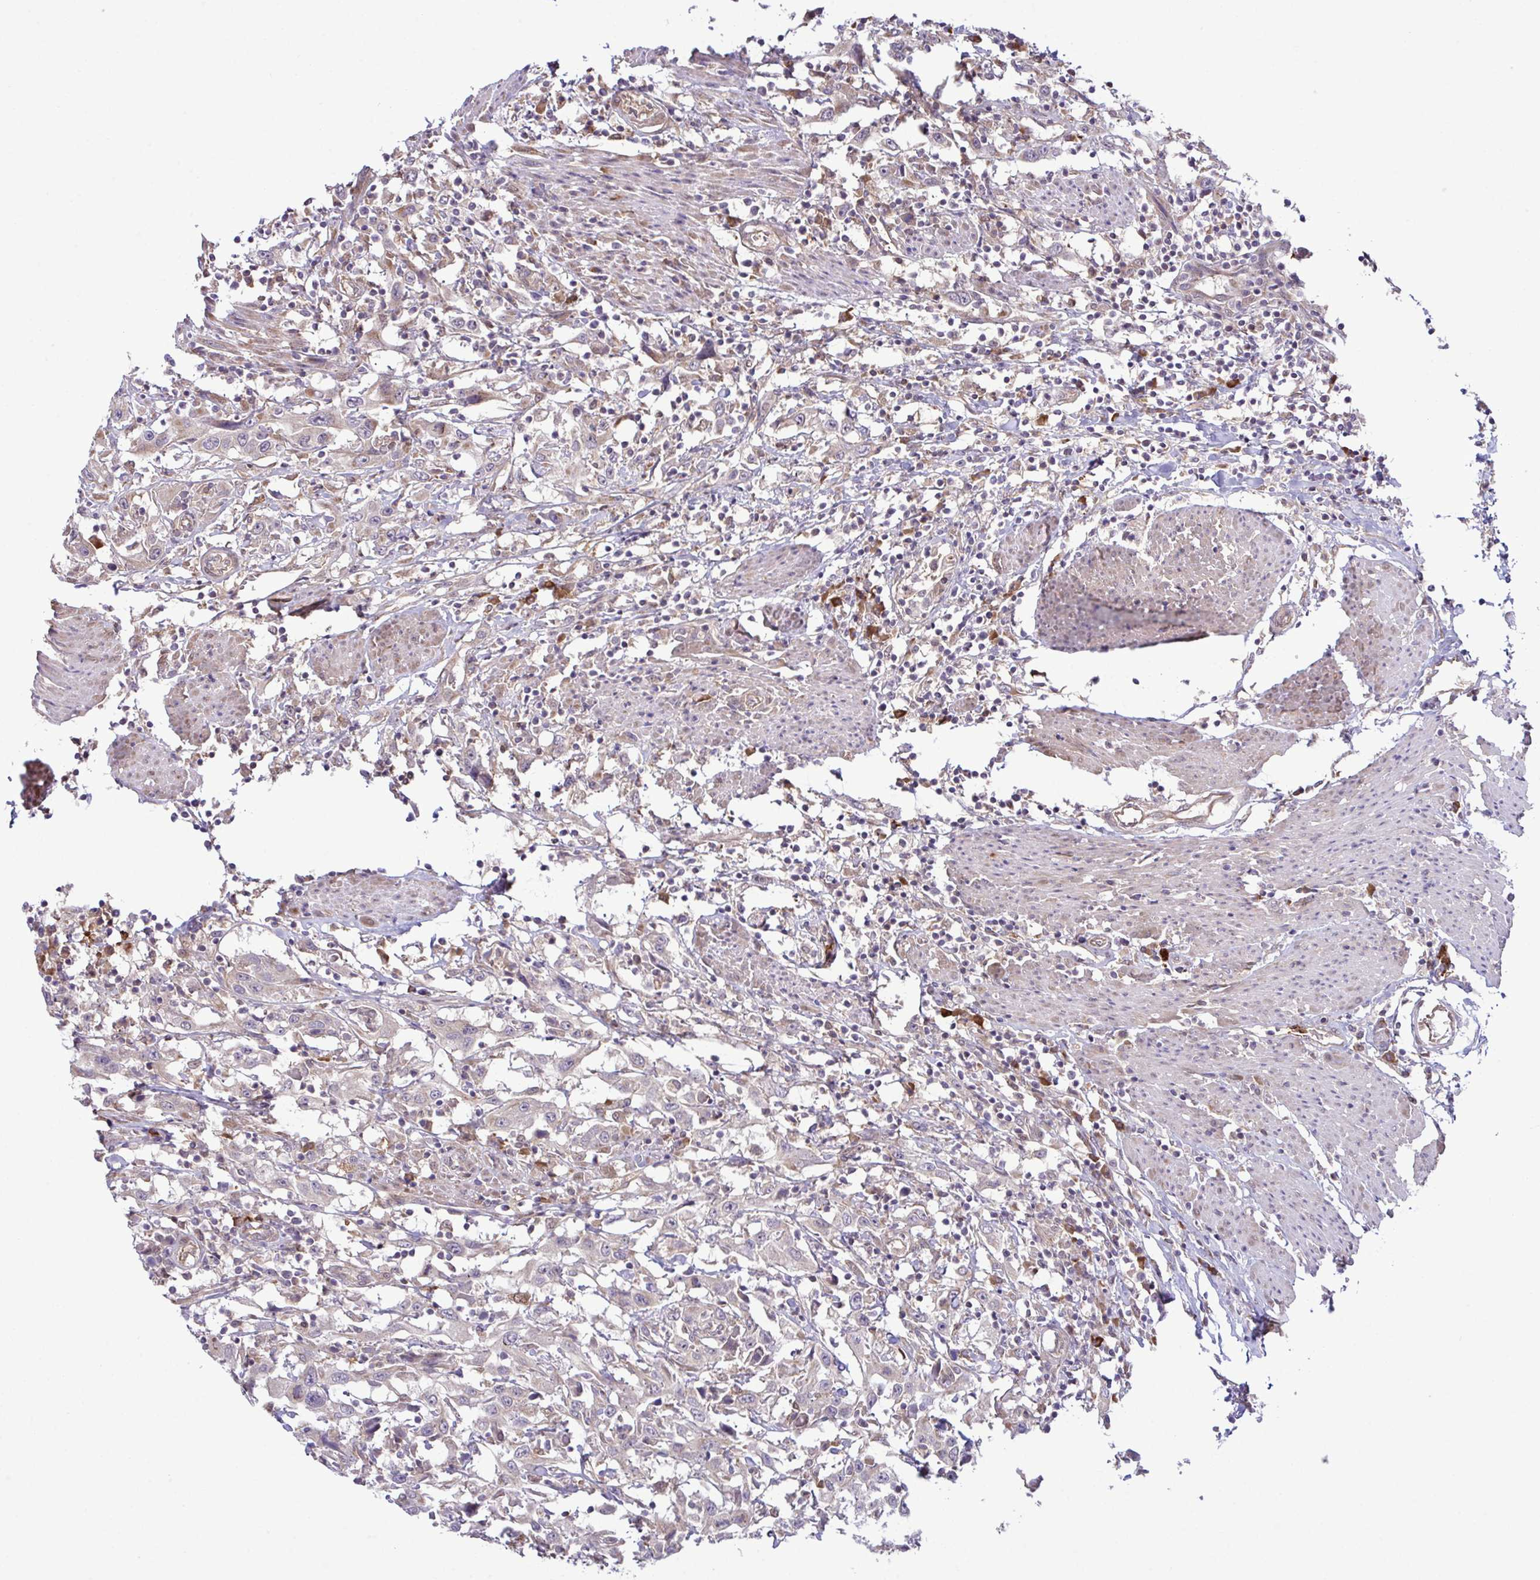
{"staining": {"intensity": "weak", "quantity": "<25%", "location": "cytoplasmic/membranous"}, "tissue": "urothelial cancer", "cell_type": "Tumor cells", "image_type": "cancer", "snomed": [{"axis": "morphology", "description": "Urothelial carcinoma, High grade"}, {"axis": "topography", "description": "Urinary bladder"}], "caption": "Immunohistochemistry of high-grade urothelial carcinoma displays no expression in tumor cells. (Stains: DAB immunohistochemistry with hematoxylin counter stain, Microscopy: brightfield microscopy at high magnification).", "gene": "CMPK1", "patient": {"sex": "male", "age": 61}}